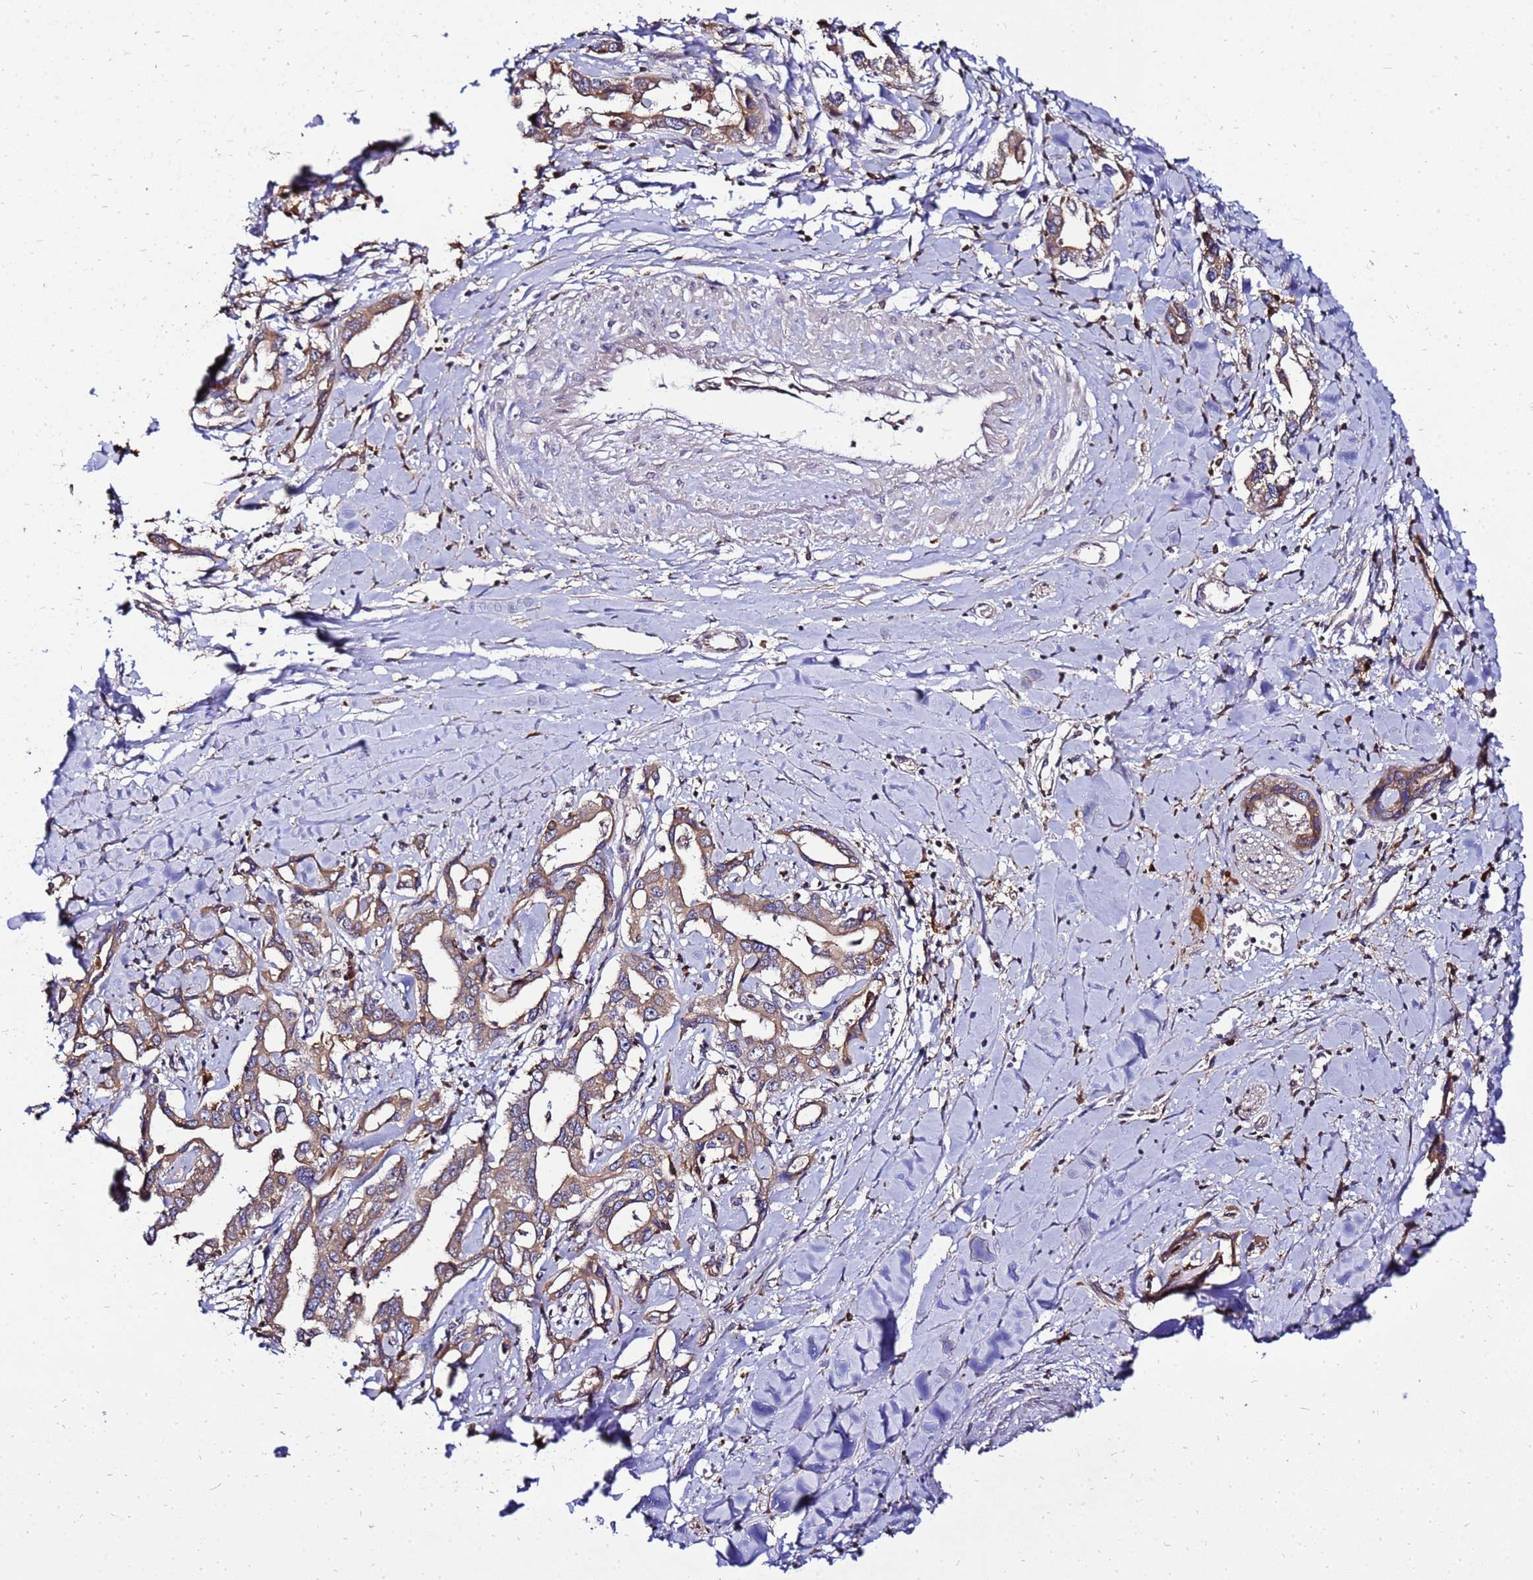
{"staining": {"intensity": "moderate", "quantity": ">75%", "location": "cytoplasmic/membranous"}, "tissue": "liver cancer", "cell_type": "Tumor cells", "image_type": "cancer", "snomed": [{"axis": "morphology", "description": "Cholangiocarcinoma"}, {"axis": "topography", "description": "Liver"}], "caption": "This micrograph exhibits IHC staining of human liver cancer, with medium moderate cytoplasmic/membranous expression in about >75% of tumor cells.", "gene": "ADPGK", "patient": {"sex": "male", "age": 59}}